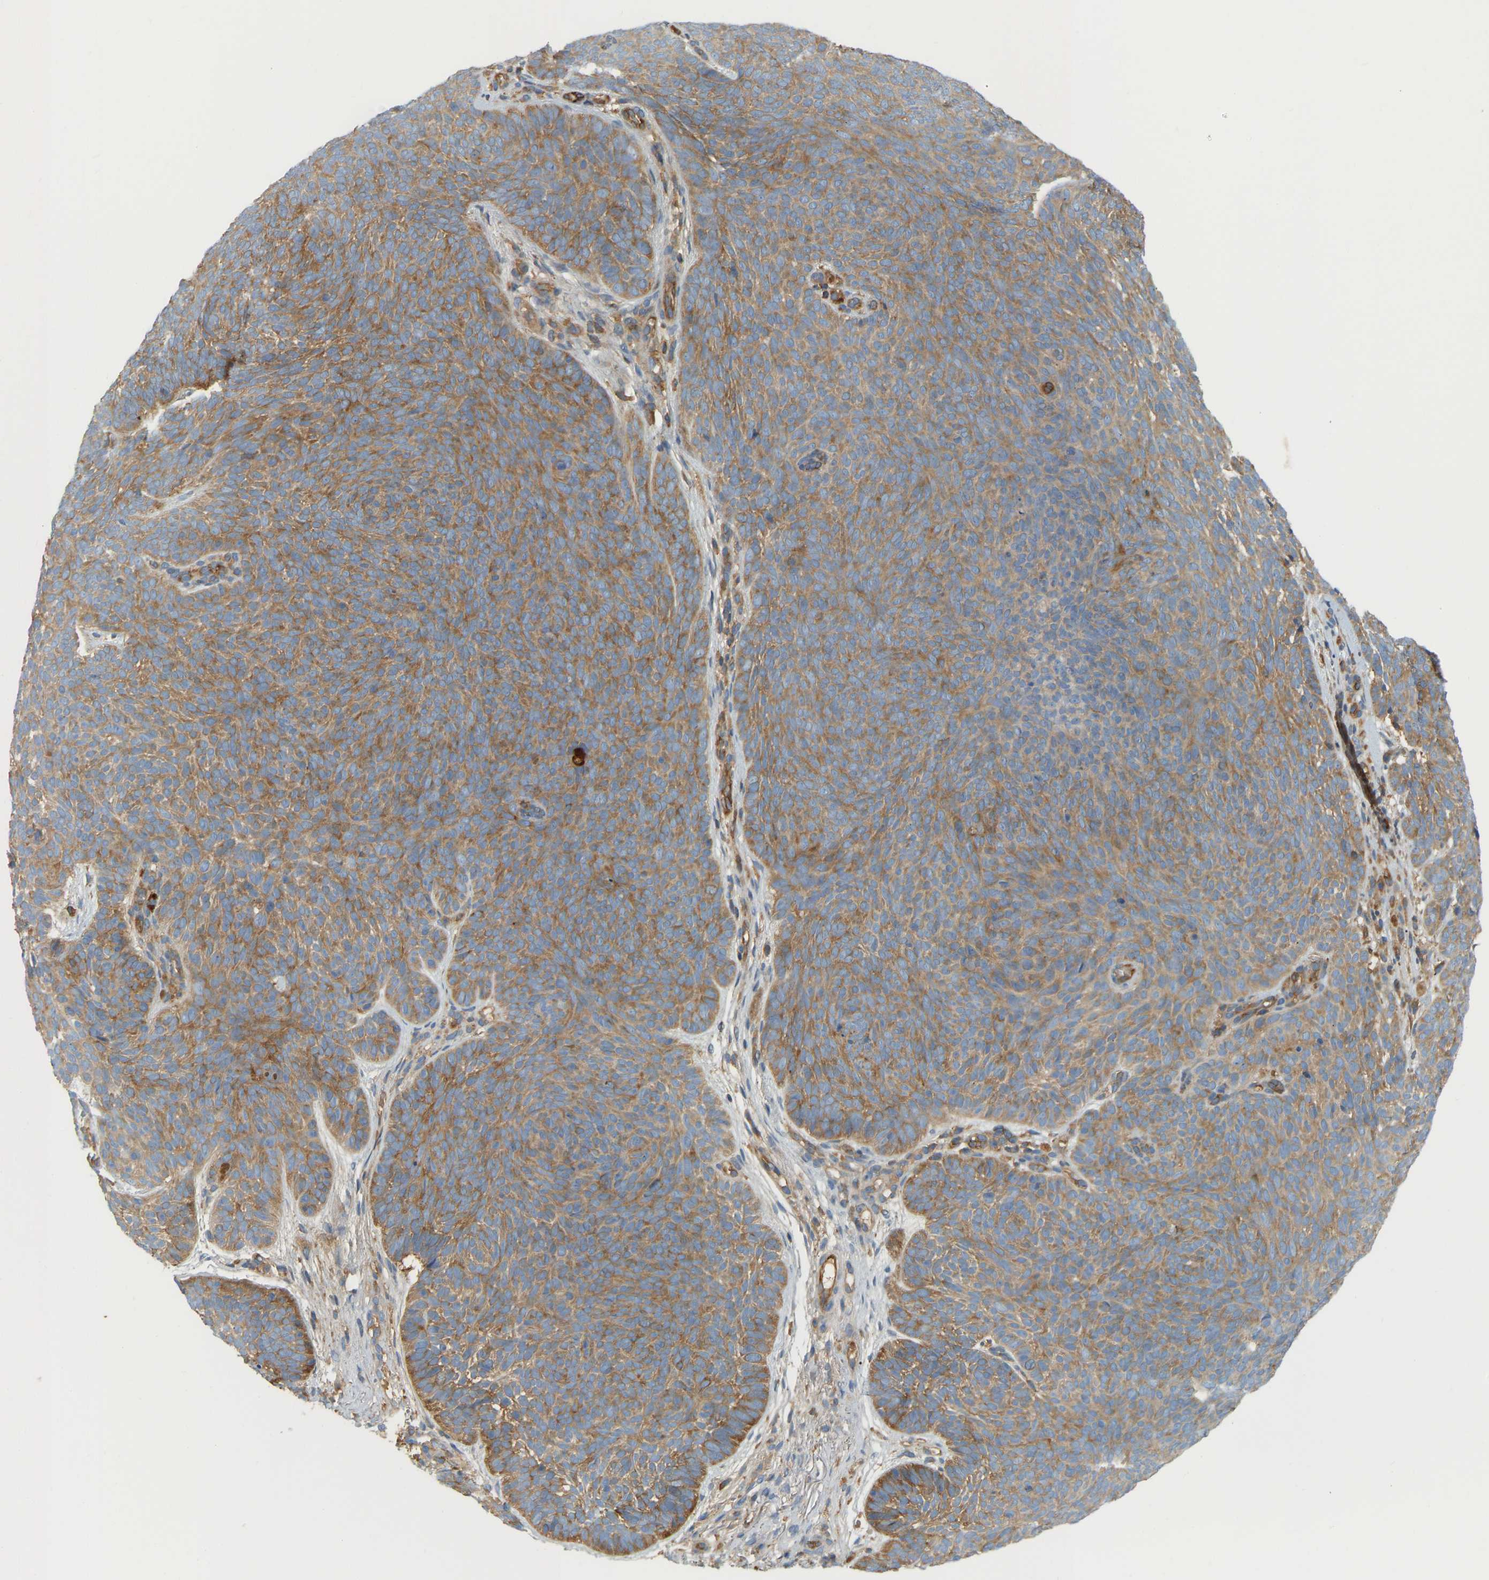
{"staining": {"intensity": "moderate", "quantity": ">75%", "location": "cytoplasmic/membranous"}, "tissue": "skin cancer", "cell_type": "Tumor cells", "image_type": "cancer", "snomed": [{"axis": "morphology", "description": "Basal cell carcinoma"}, {"axis": "topography", "description": "Skin"}], "caption": "The micrograph displays immunohistochemical staining of skin basal cell carcinoma. There is moderate cytoplasmic/membranous expression is present in approximately >75% of tumor cells.", "gene": "AKAP13", "patient": {"sex": "male", "age": 61}}